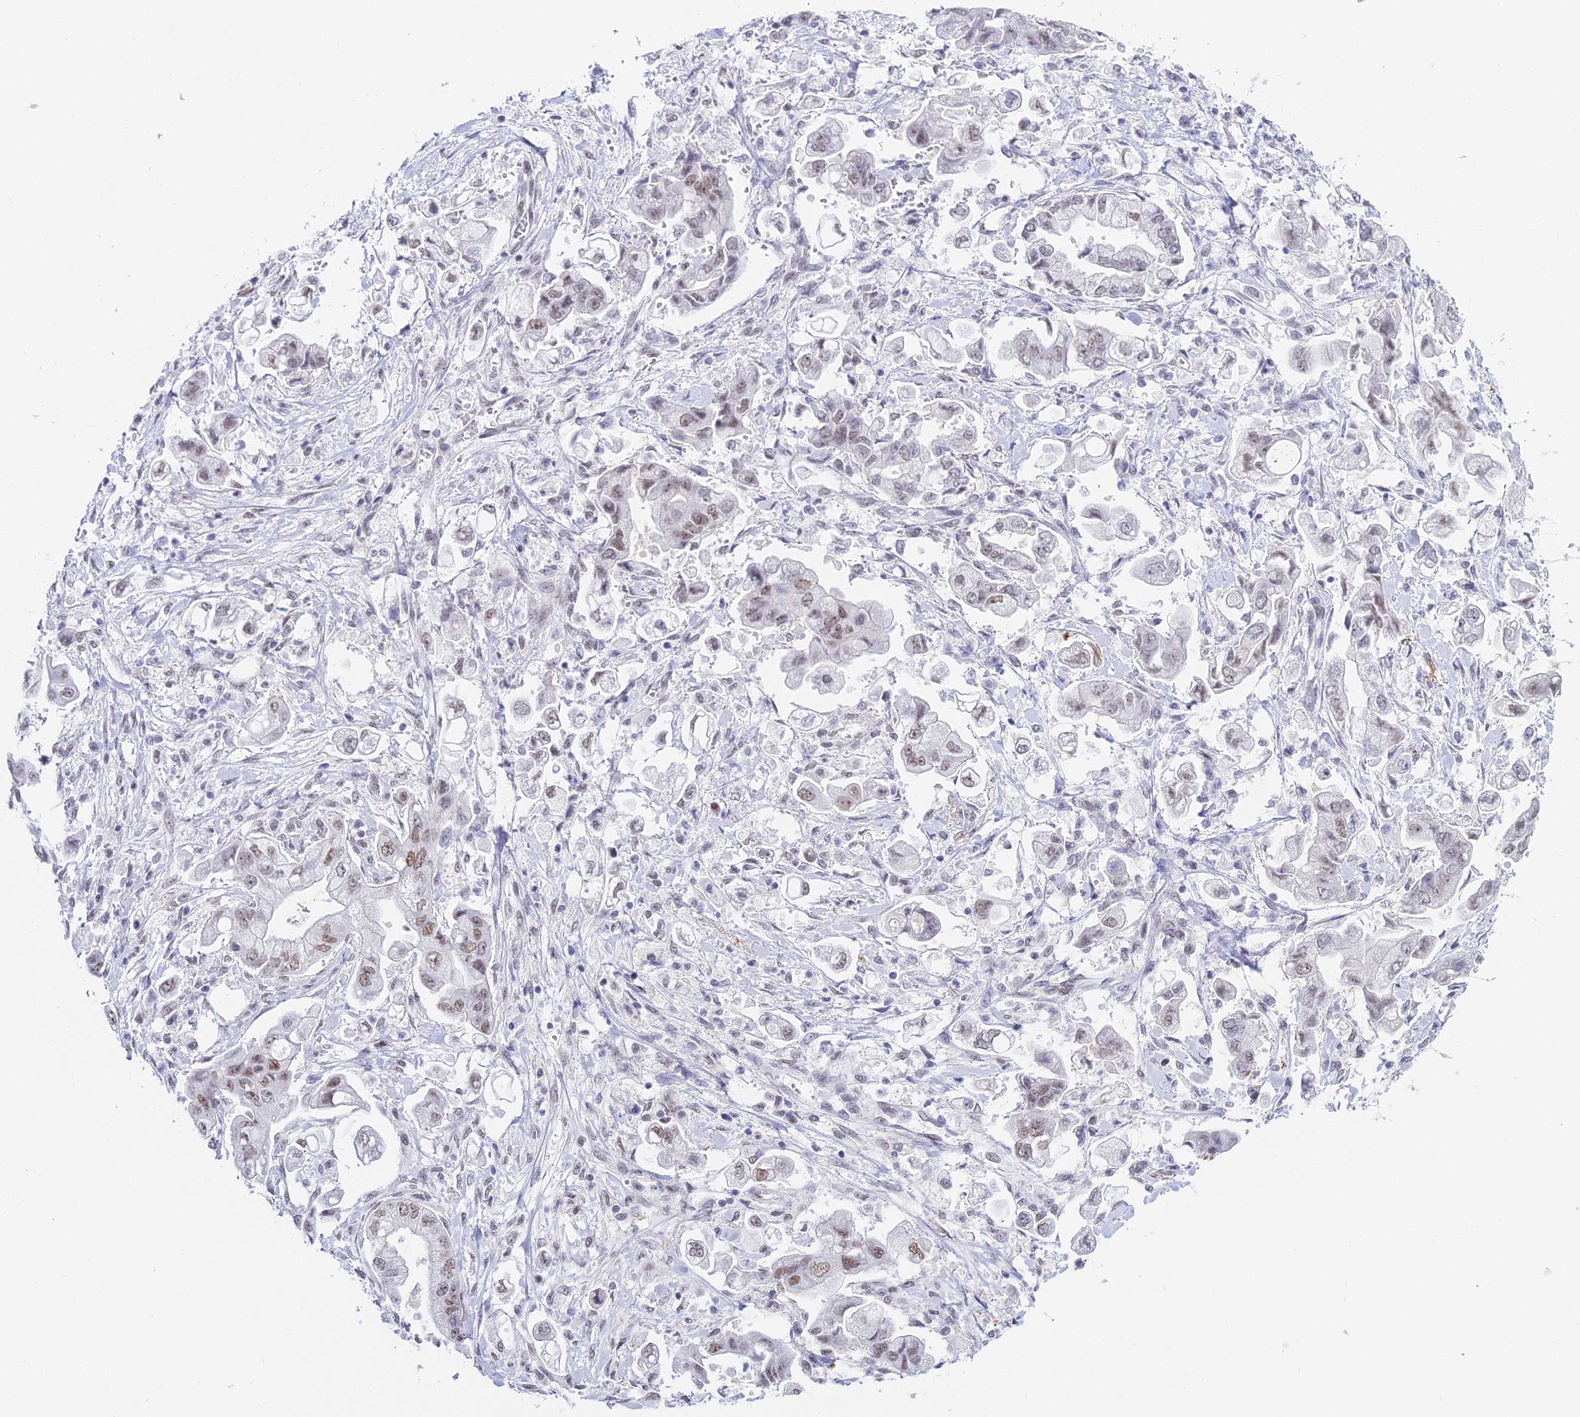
{"staining": {"intensity": "weak", "quantity": ">75%", "location": "nuclear"}, "tissue": "stomach cancer", "cell_type": "Tumor cells", "image_type": "cancer", "snomed": [{"axis": "morphology", "description": "Adenocarcinoma, NOS"}, {"axis": "topography", "description": "Stomach"}], "caption": "Weak nuclear expression for a protein is present in about >75% of tumor cells of stomach cancer using IHC.", "gene": "RBM12", "patient": {"sex": "male", "age": 62}}